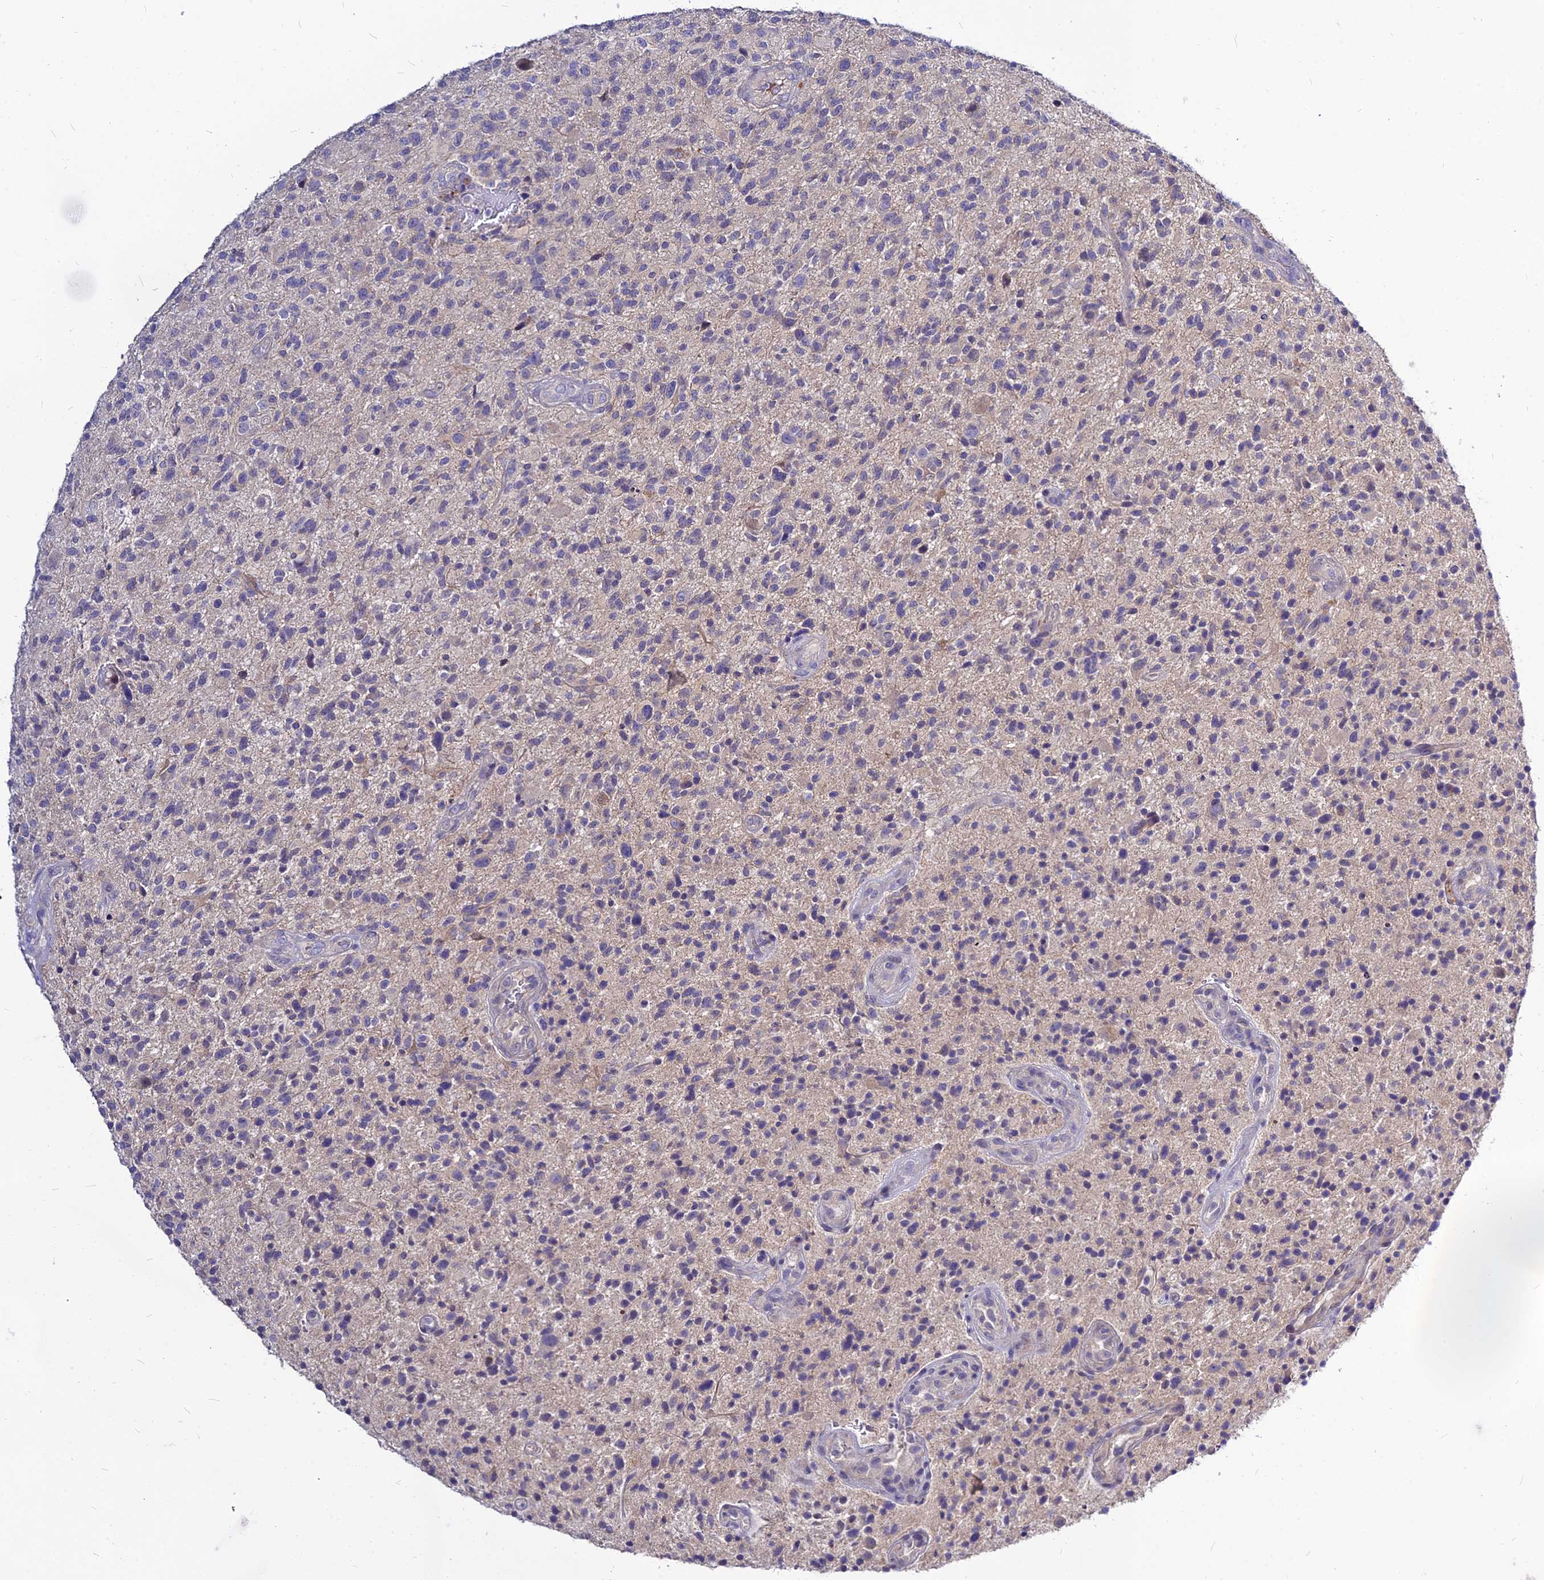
{"staining": {"intensity": "negative", "quantity": "none", "location": "none"}, "tissue": "glioma", "cell_type": "Tumor cells", "image_type": "cancer", "snomed": [{"axis": "morphology", "description": "Glioma, malignant, High grade"}, {"axis": "topography", "description": "Brain"}], "caption": "Tumor cells show no significant expression in glioma.", "gene": "CZIB", "patient": {"sex": "male", "age": 47}}